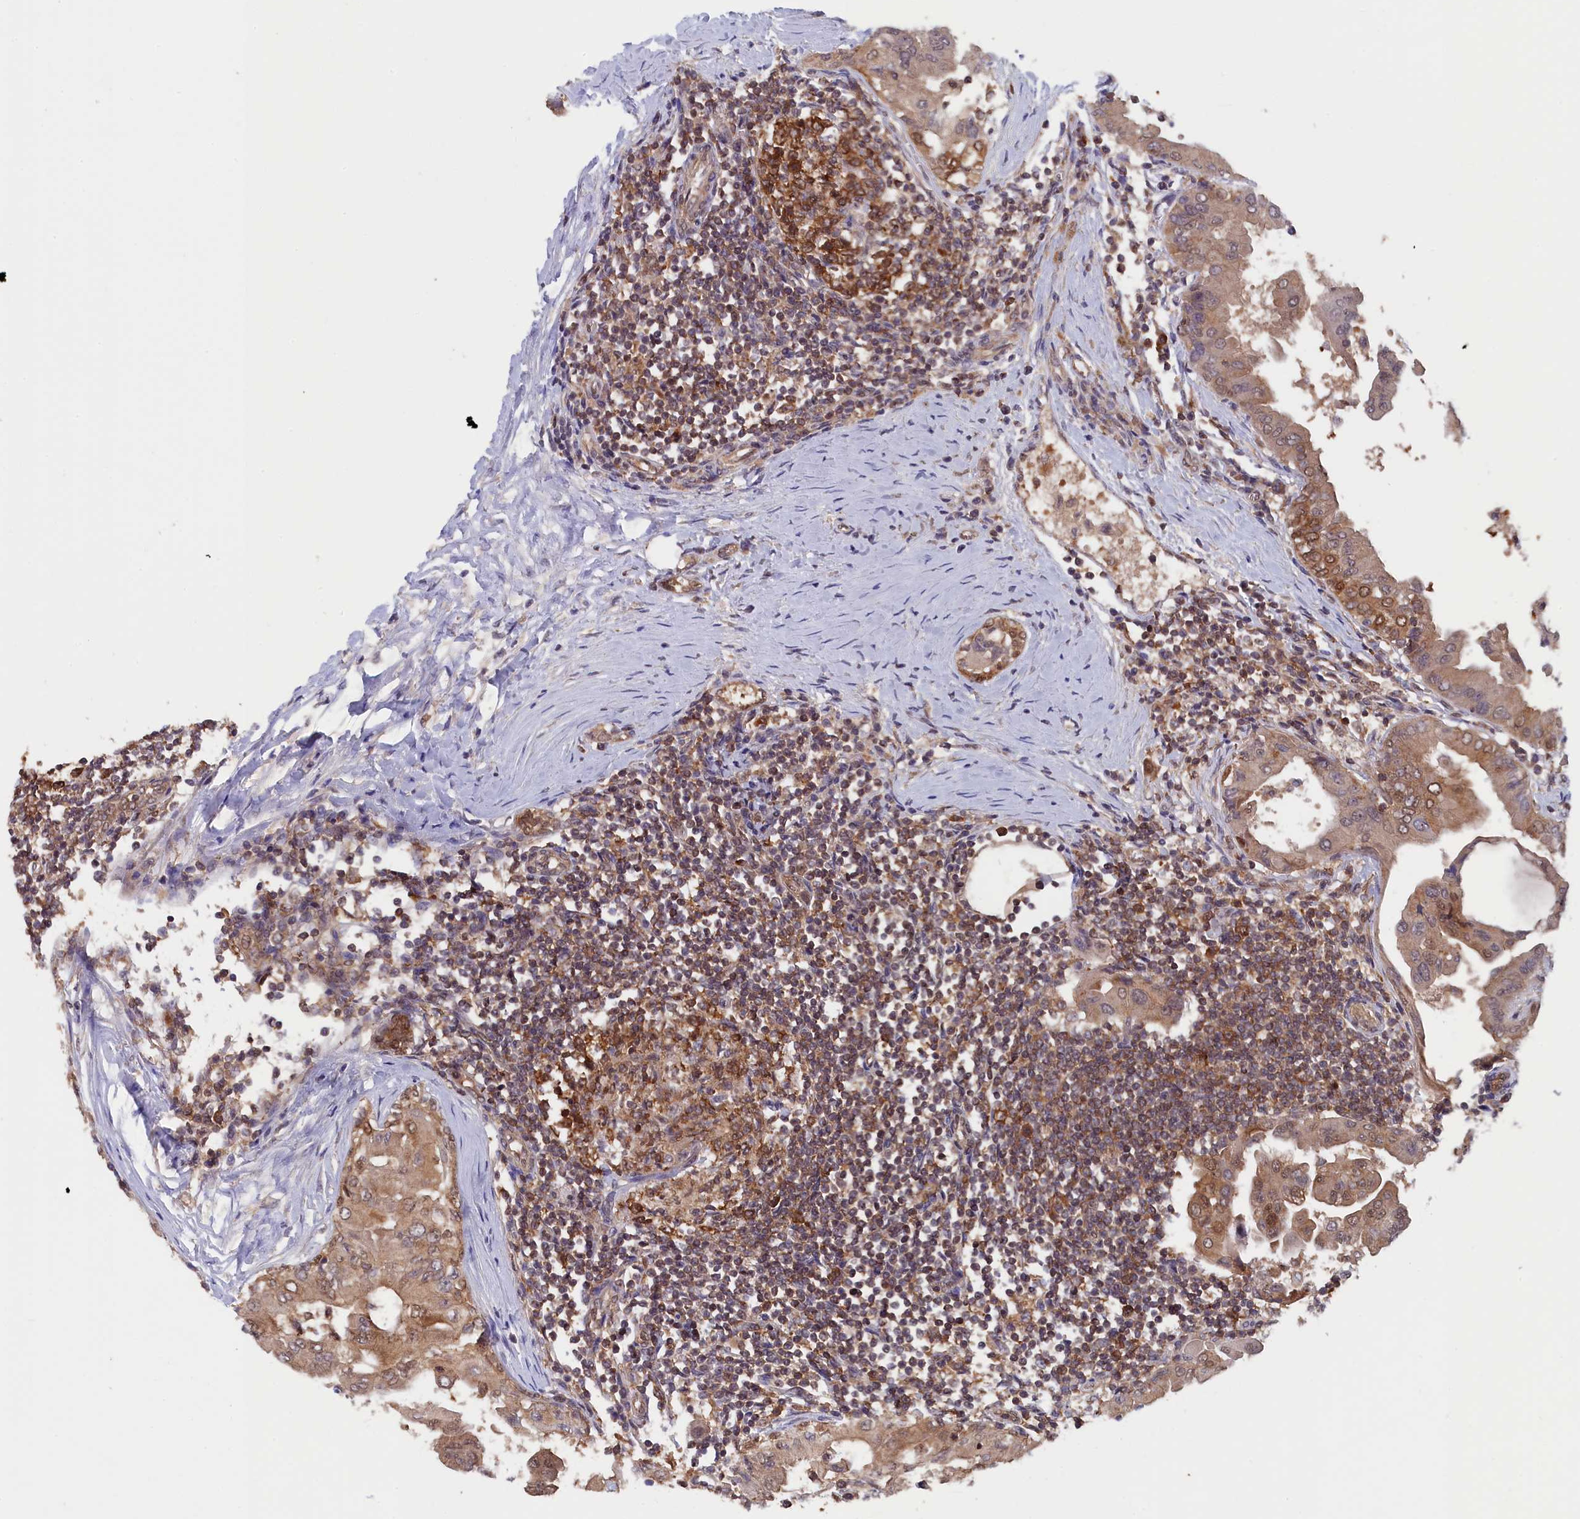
{"staining": {"intensity": "moderate", "quantity": ">75%", "location": "cytoplasmic/membranous,nuclear"}, "tissue": "thyroid cancer", "cell_type": "Tumor cells", "image_type": "cancer", "snomed": [{"axis": "morphology", "description": "Papillary adenocarcinoma, NOS"}, {"axis": "topography", "description": "Thyroid gland"}], "caption": "Moderate cytoplasmic/membranous and nuclear expression is seen in approximately >75% of tumor cells in papillary adenocarcinoma (thyroid). (DAB (3,3'-diaminobenzidine) = brown stain, brightfield microscopy at high magnification).", "gene": "JPT2", "patient": {"sex": "male", "age": 33}}